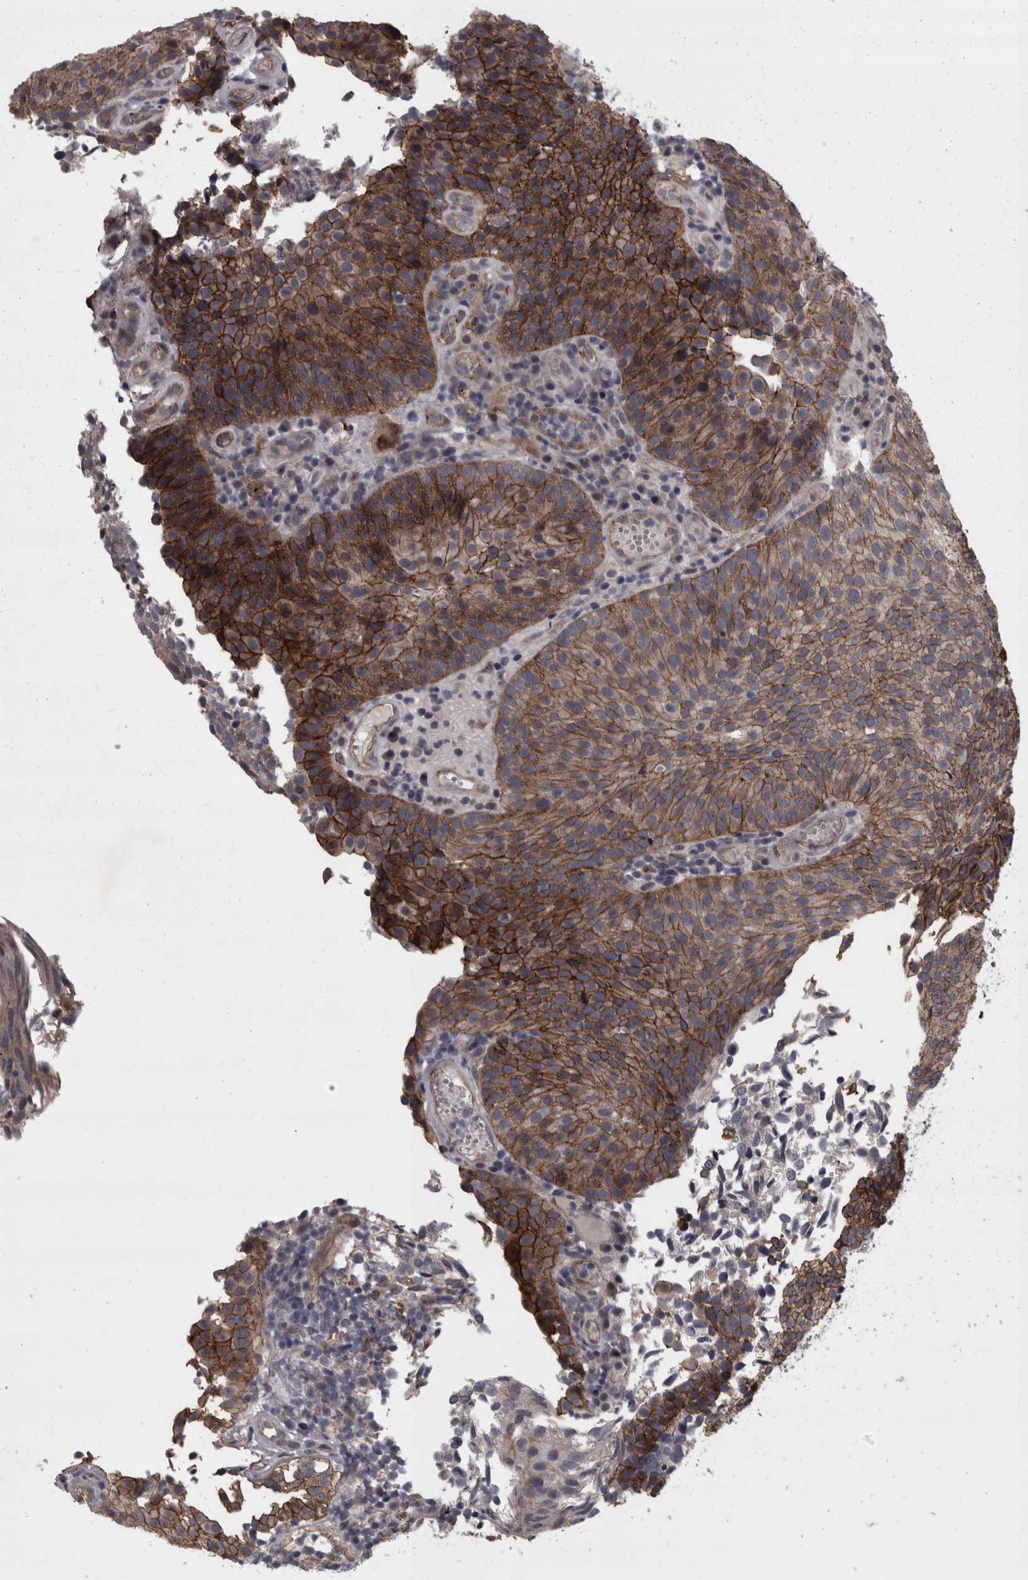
{"staining": {"intensity": "strong", "quantity": "25%-75%", "location": "cytoplasmic/membranous"}, "tissue": "urothelial cancer", "cell_type": "Tumor cells", "image_type": "cancer", "snomed": [{"axis": "morphology", "description": "Urothelial carcinoma, Low grade"}, {"axis": "topography", "description": "Urinary bladder"}], "caption": "Protein staining by immunohistochemistry (IHC) reveals strong cytoplasmic/membranous expression in approximately 25%-75% of tumor cells in urothelial carcinoma (low-grade). The staining is performed using DAB brown chromogen to label protein expression. The nuclei are counter-stained blue using hematoxylin.", "gene": "PCDH17", "patient": {"sex": "male", "age": 86}}